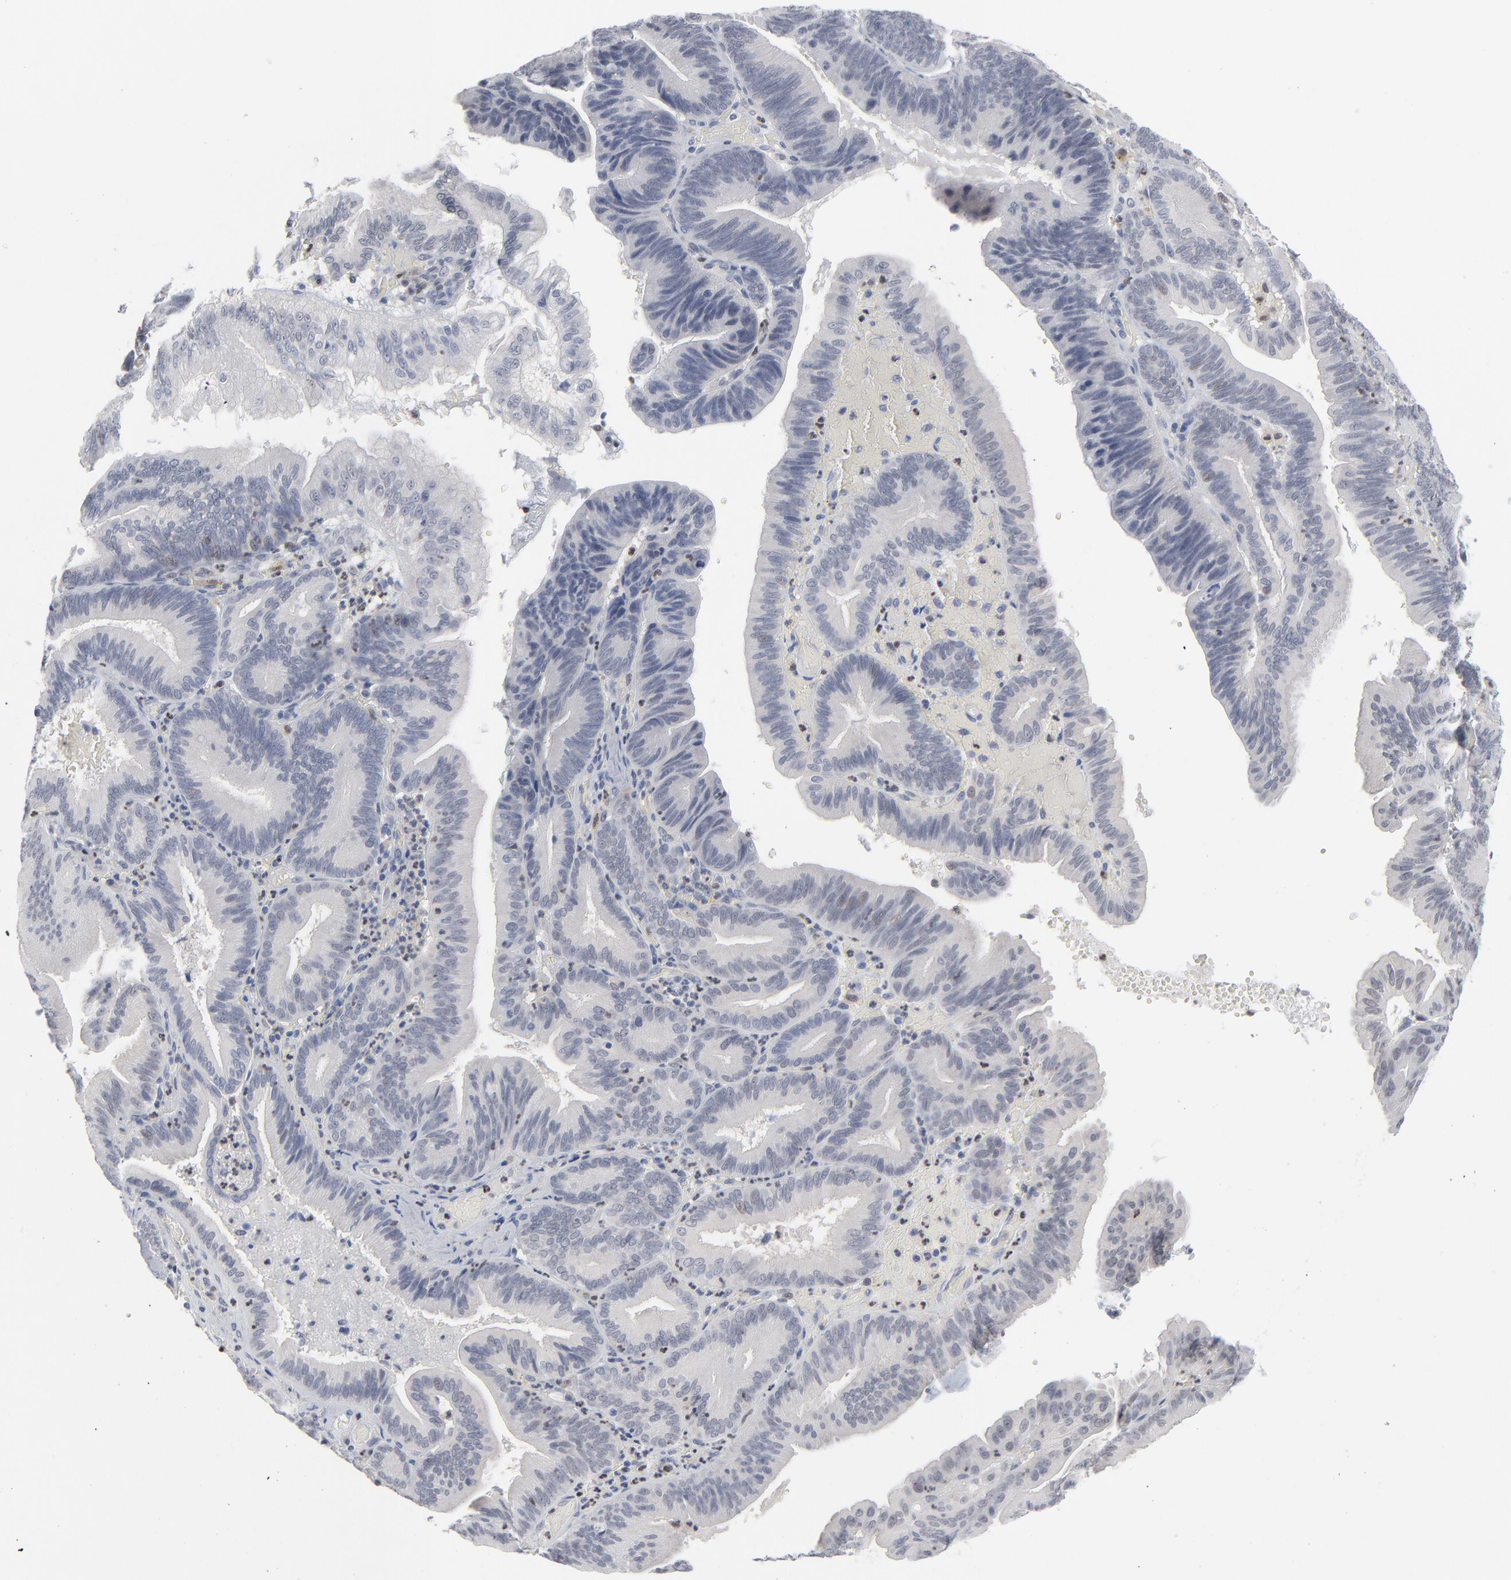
{"staining": {"intensity": "negative", "quantity": "none", "location": "none"}, "tissue": "pancreatic cancer", "cell_type": "Tumor cells", "image_type": "cancer", "snomed": [{"axis": "morphology", "description": "Adenocarcinoma, NOS"}, {"axis": "topography", "description": "Pancreas"}], "caption": "Image shows no protein staining in tumor cells of adenocarcinoma (pancreatic) tissue.", "gene": "FOXN2", "patient": {"sex": "male", "age": 82}}